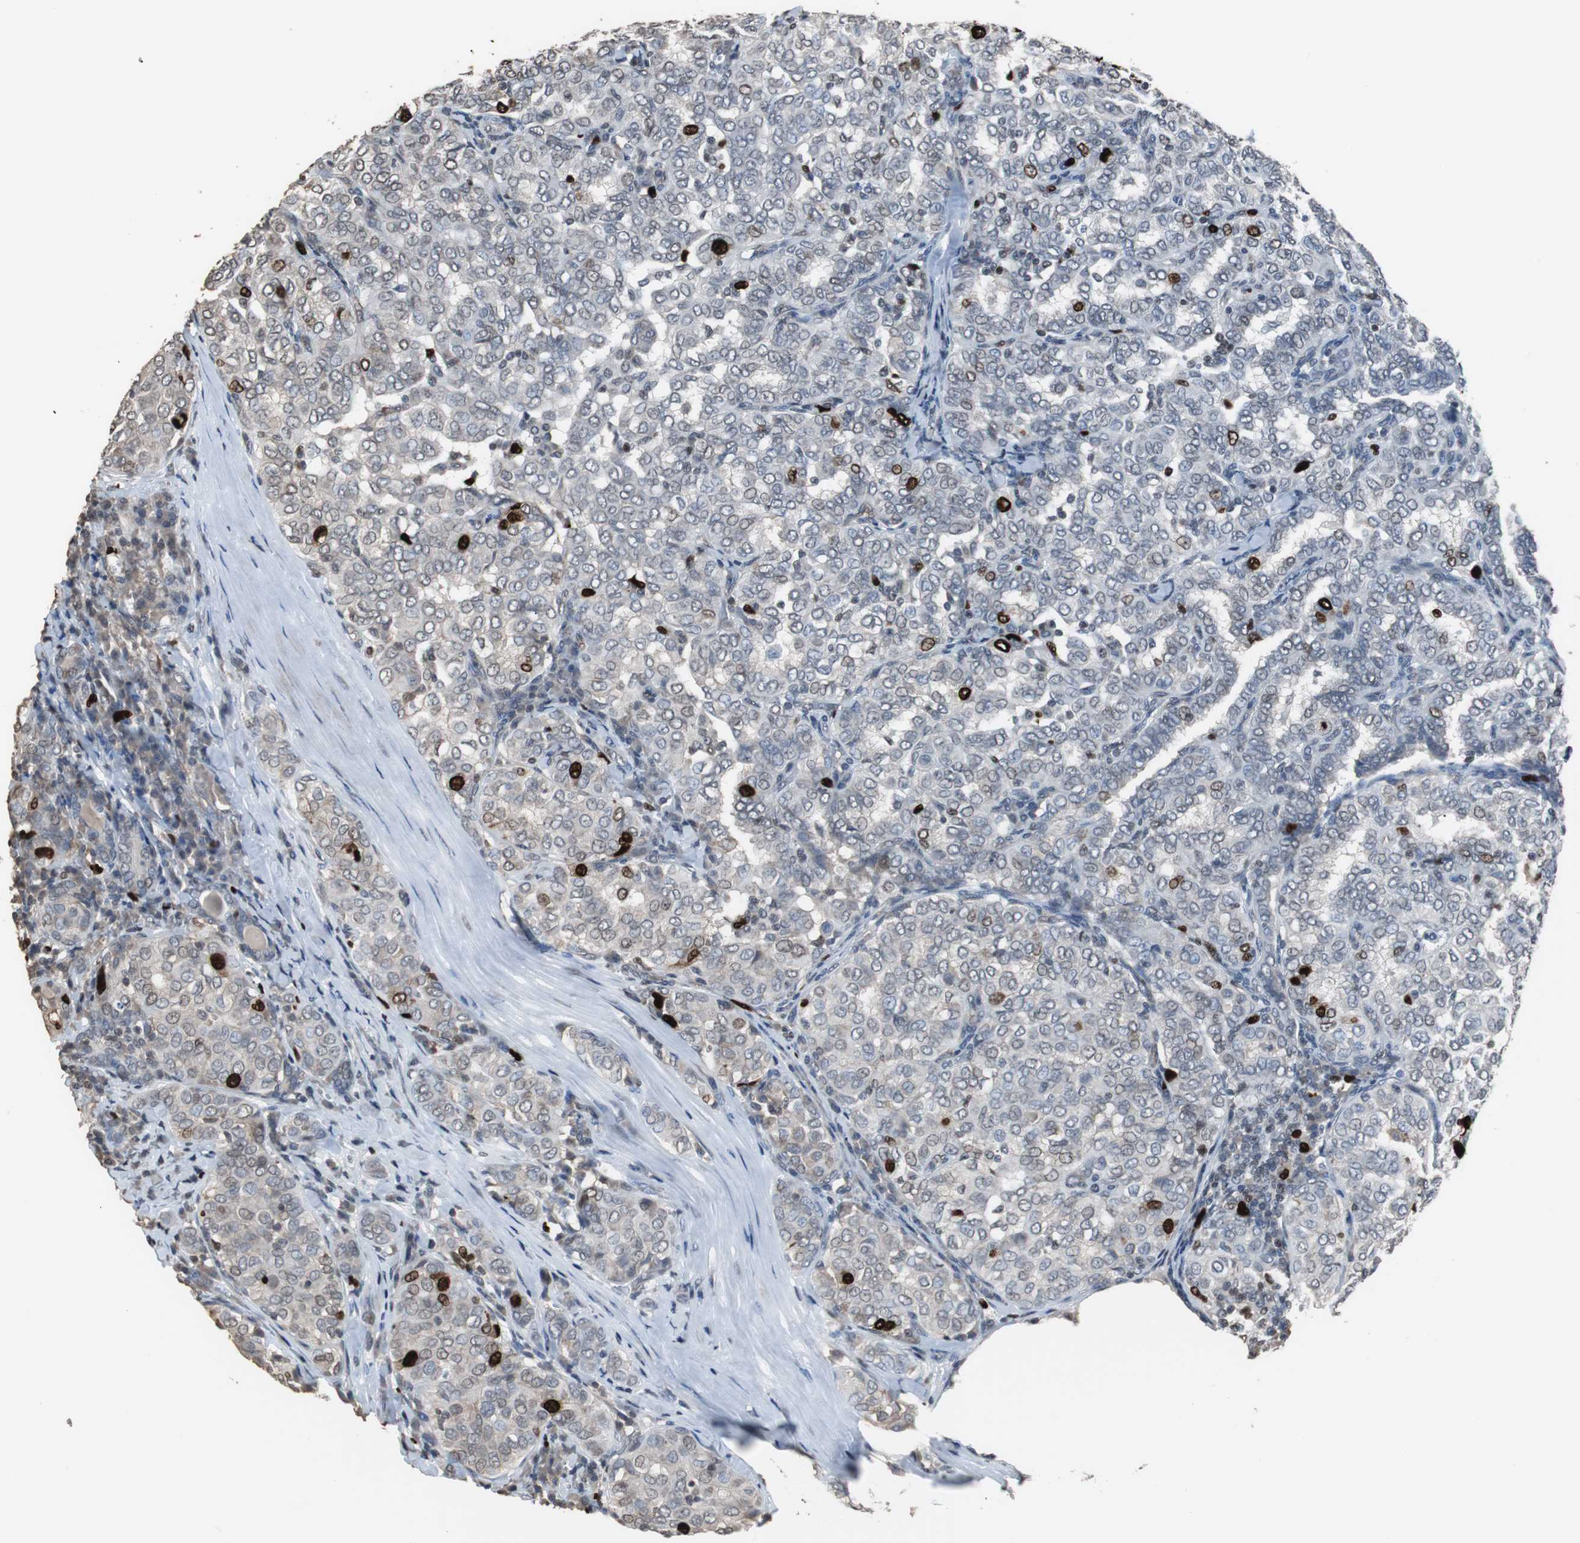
{"staining": {"intensity": "strong", "quantity": "<25%", "location": "cytoplasmic/membranous,nuclear"}, "tissue": "thyroid cancer", "cell_type": "Tumor cells", "image_type": "cancer", "snomed": [{"axis": "morphology", "description": "Papillary adenocarcinoma, NOS"}, {"axis": "topography", "description": "Thyroid gland"}], "caption": "Immunohistochemistry staining of thyroid cancer (papillary adenocarcinoma), which reveals medium levels of strong cytoplasmic/membranous and nuclear staining in about <25% of tumor cells indicating strong cytoplasmic/membranous and nuclear protein positivity. The staining was performed using DAB (3,3'-diaminobenzidine) (brown) for protein detection and nuclei were counterstained in hematoxylin (blue).", "gene": "TOP2A", "patient": {"sex": "female", "age": 30}}